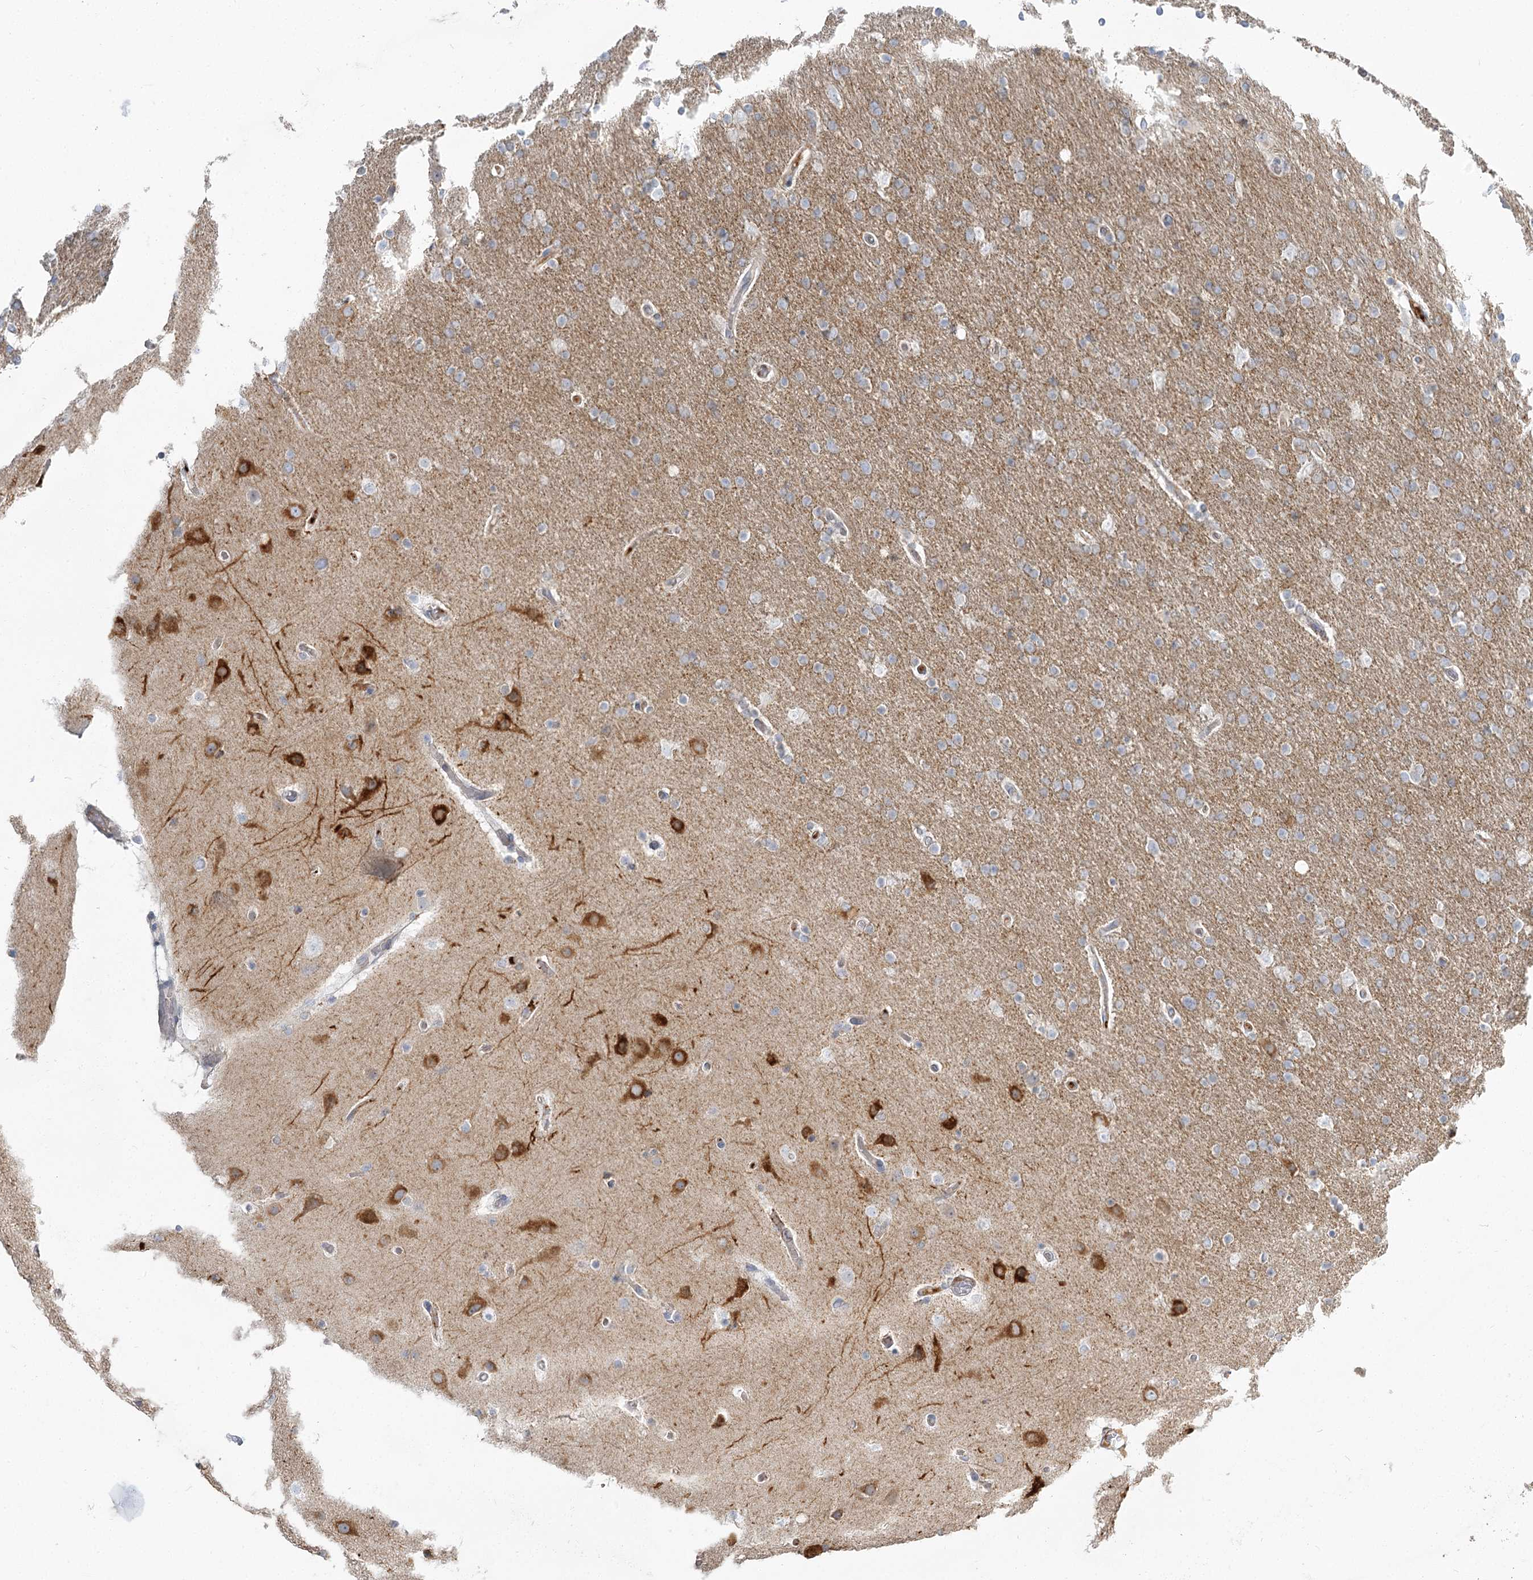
{"staining": {"intensity": "weak", "quantity": "<25%", "location": "cytoplasmic/membranous"}, "tissue": "glioma", "cell_type": "Tumor cells", "image_type": "cancer", "snomed": [{"axis": "morphology", "description": "Glioma, malignant, High grade"}, {"axis": "topography", "description": "Cerebral cortex"}], "caption": "The histopathology image demonstrates no significant positivity in tumor cells of glioma. (DAB (3,3'-diaminobenzidine) IHC visualized using brightfield microscopy, high magnification).", "gene": "GUCY2C", "patient": {"sex": "female", "age": 36}}